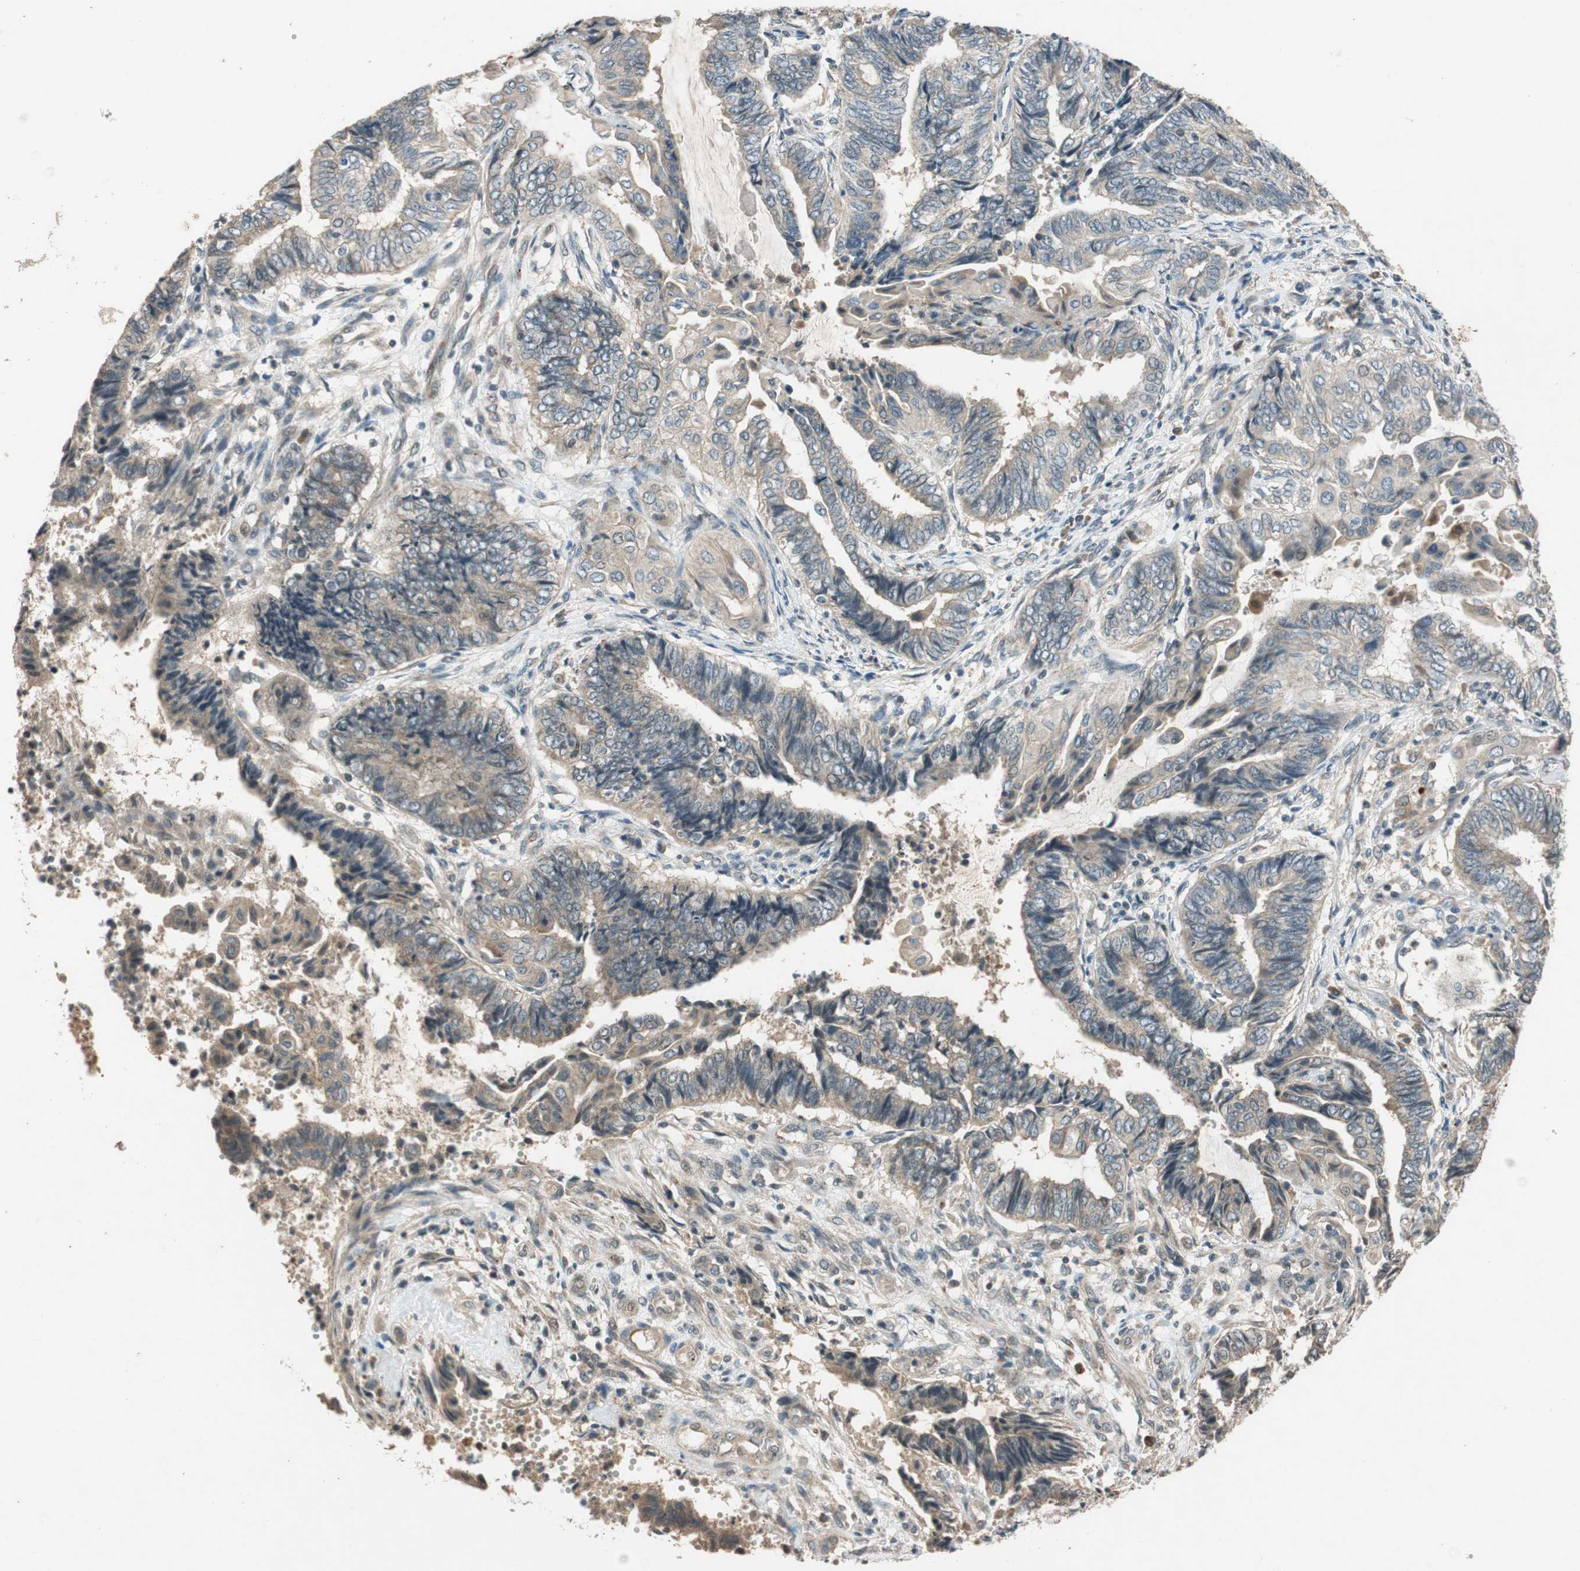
{"staining": {"intensity": "weak", "quantity": ">75%", "location": "cytoplasmic/membranous"}, "tissue": "endometrial cancer", "cell_type": "Tumor cells", "image_type": "cancer", "snomed": [{"axis": "morphology", "description": "Adenocarcinoma, NOS"}, {"axis": "topography", "description": "Uterus"}, {"axis": "topography", "description": "Endometrium"}], "caption": "A high-resolution micrograph shows immunohistochemistry (IHC) staining of adenocarcinoma (endometrial), which displays weak cytoplasmic/membranous expression in about >75% of tumor cells.", "gene": "GLB1", "patient": {"sex": "female", "age": 70}}